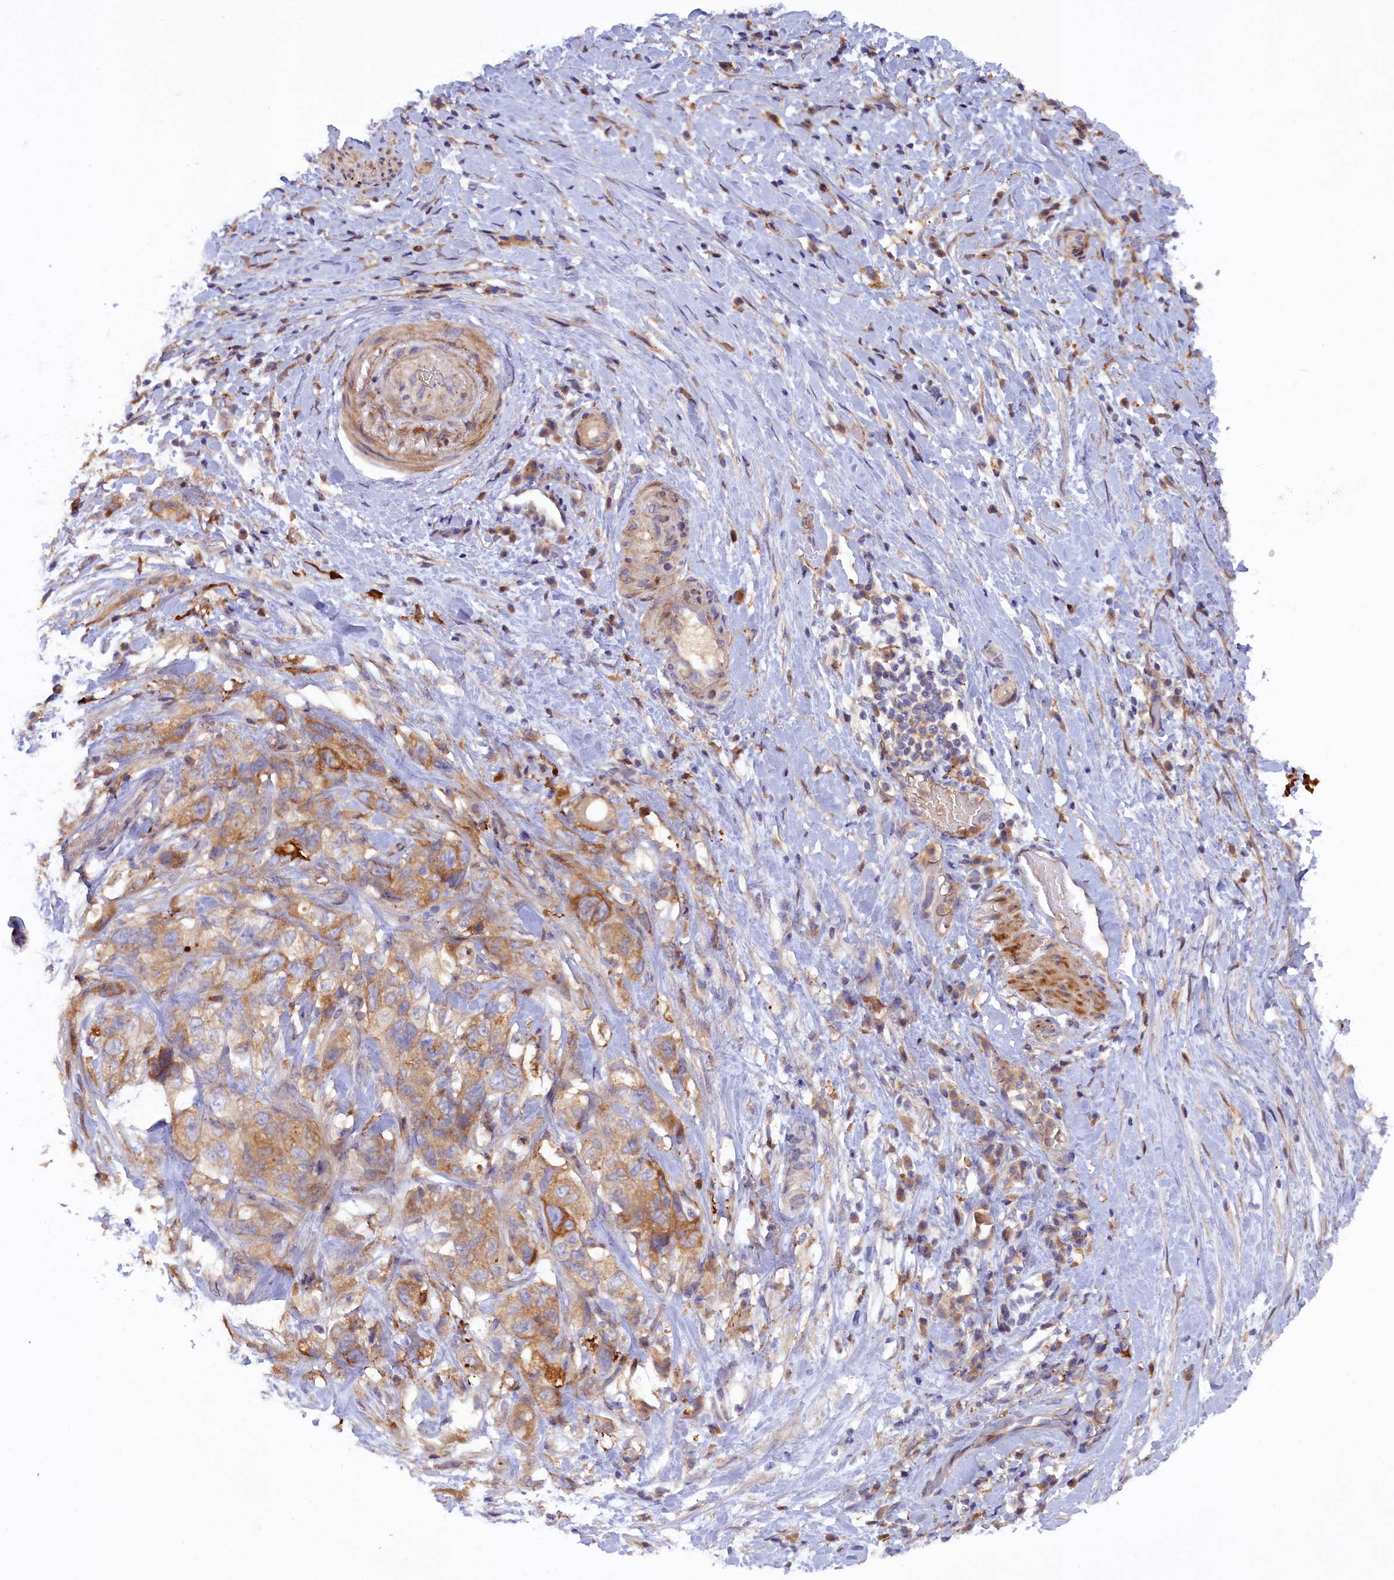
{"staining": {"intensity": "moderate", "quantity": "<25%", "location": "cytoplasmic/membranous"}, "tissue": "pancreatic cancer", "cell_type": "Tumor cells", "image_type": "cancer", "snomed": [{"axis": "morphology", "description": "Adenocarcinoma, NOS"}, {"axis": "topography", "description": "Pancreas"}], "caption": "Immunohistochemical staining of adenocarcinoma (pancreatic) shows low levels of moderate cytoplasmic/membranous staining in approximately <25% of tumor cells.", "gene": "FERMT1", "patient": {"sex": "female", "age": 73}}